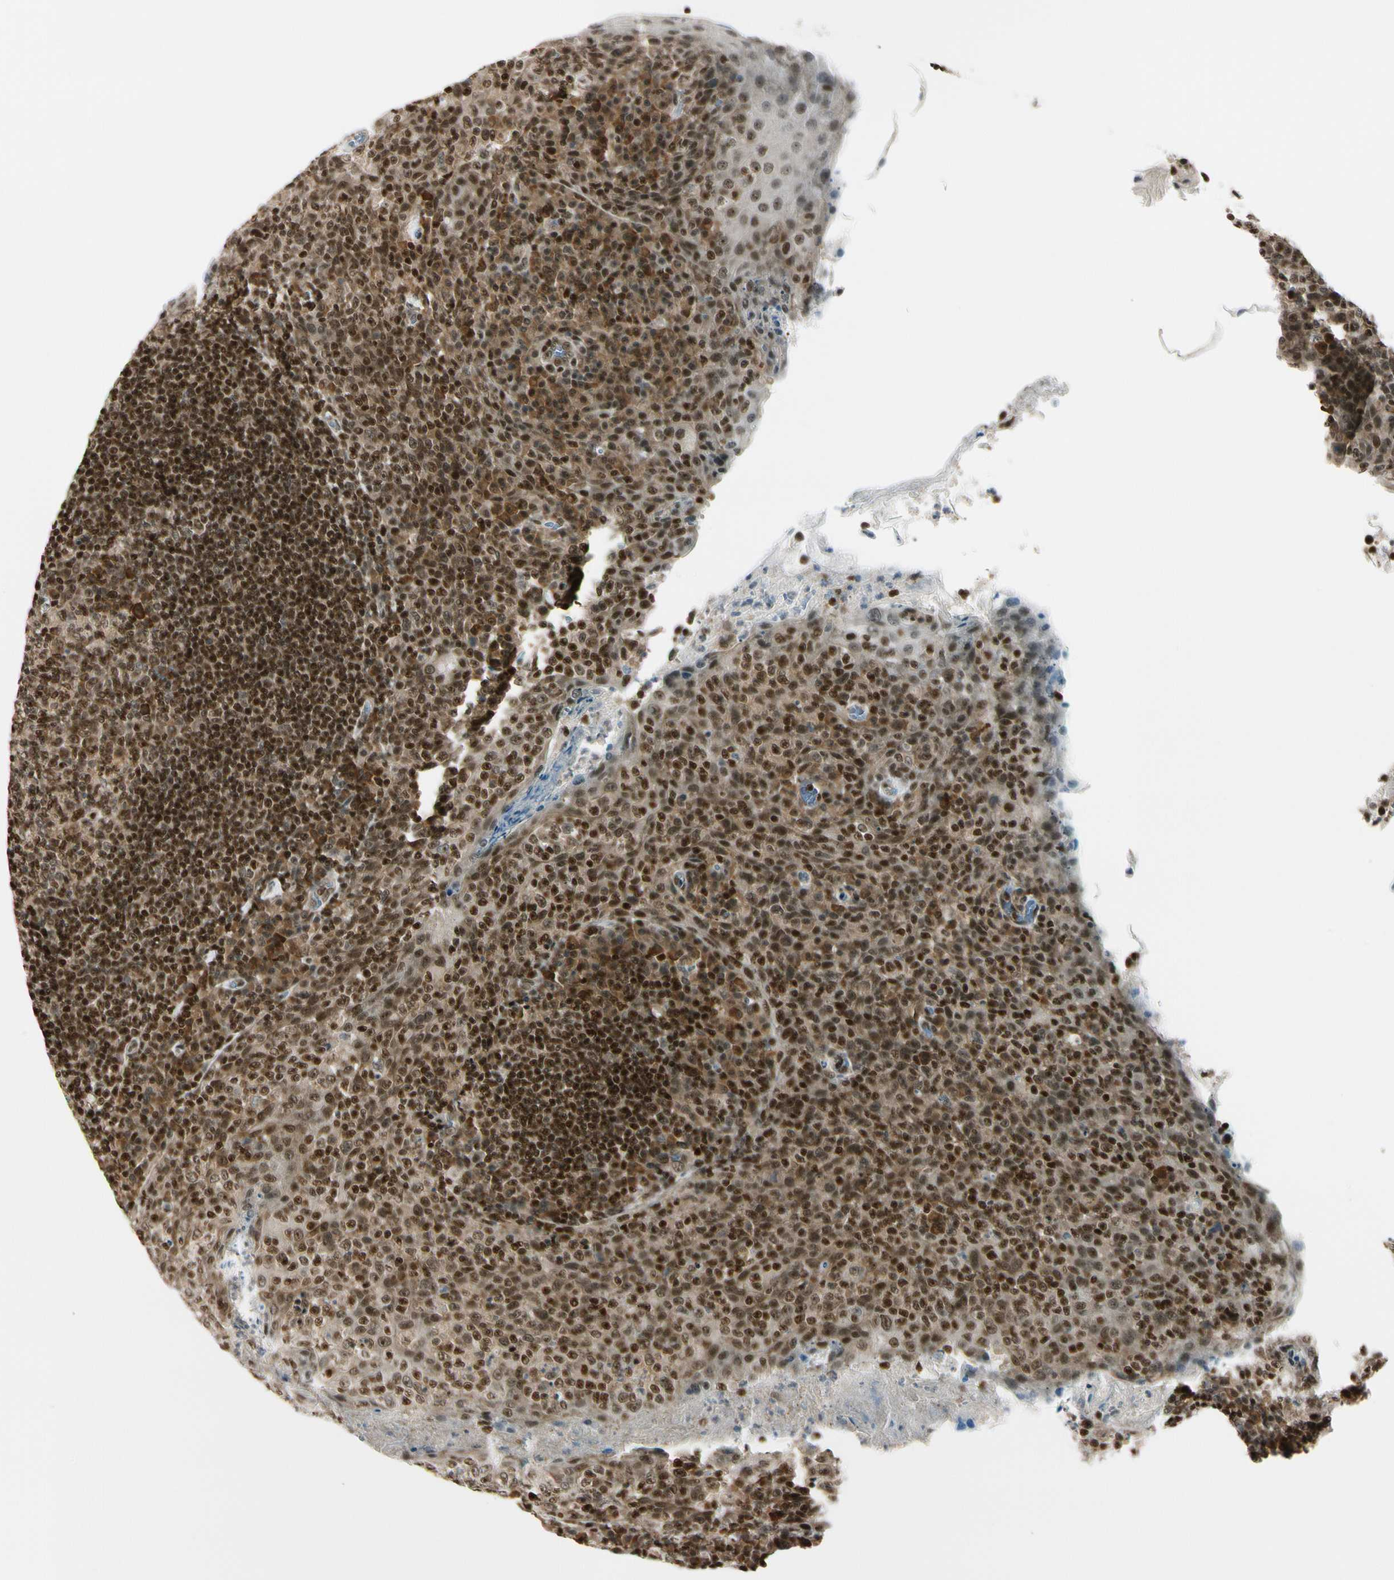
{"staining": {"intensity": "moderate", "quantity": ">75%", "location": "cytoplasmic/membranous,nuclear"}, "tissue": "tonsil", "cell_type": "Germinal center cells", "image_type": "normal", "snomed": [{"axis": "morphology", "description": "Normal tissue, NOS"}, {"axis": "topography", "description": "Tonsil"}], "caption": "Protein staining exhibits moderate cytoplasmic/membranous,nuclear expression in approximately >75% of germinal center cells in unremarkable tonsil. Nuclei are stained in blue.", "gene": "DAXX", "patient": {"sex": "male", "age": 17}}